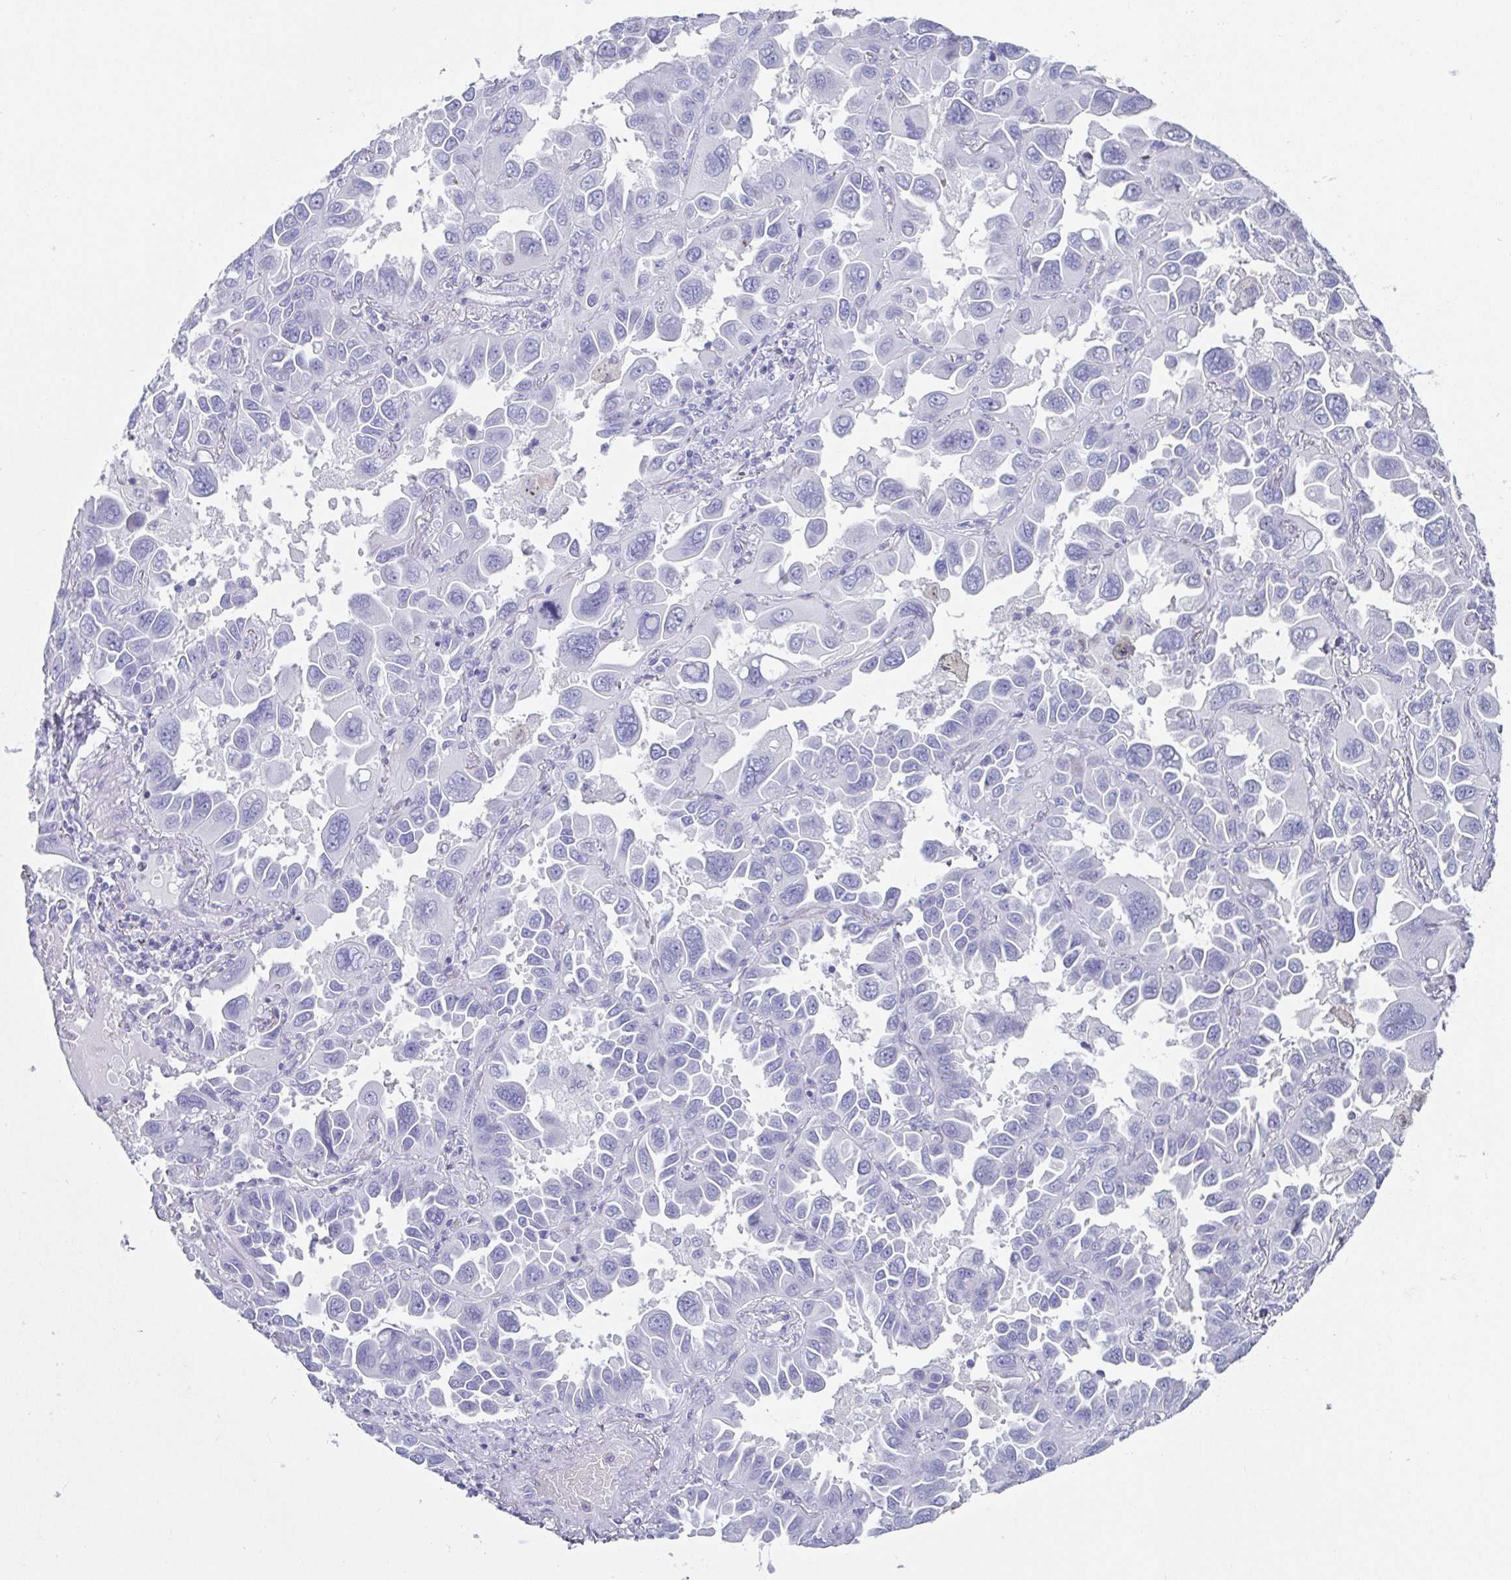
{"staining": {"intensity": "negative", "quantity": "none", "location": "none"}, "tissue": "lung cancer", "cell_type": "Tumor cells", "image_type": "cancer", "snomed": [{"axis": "morphology", "description": "Adenocarcinoma, NOS"}, {"axis": "topography", "description": "Lung"}], "caption": "The immunohistochemistry (IHC) photomicrograph has no significant positivity in tumor cells of lung cancer tissue. Brightfield microscopy of IHC stained with DAB (3,3'-diaminobenzidine) (brown) and hematoxylin (blue), captured at high magnification.", "gene": "SYCP1", "patient": {"sex": "male", "age": 64}}